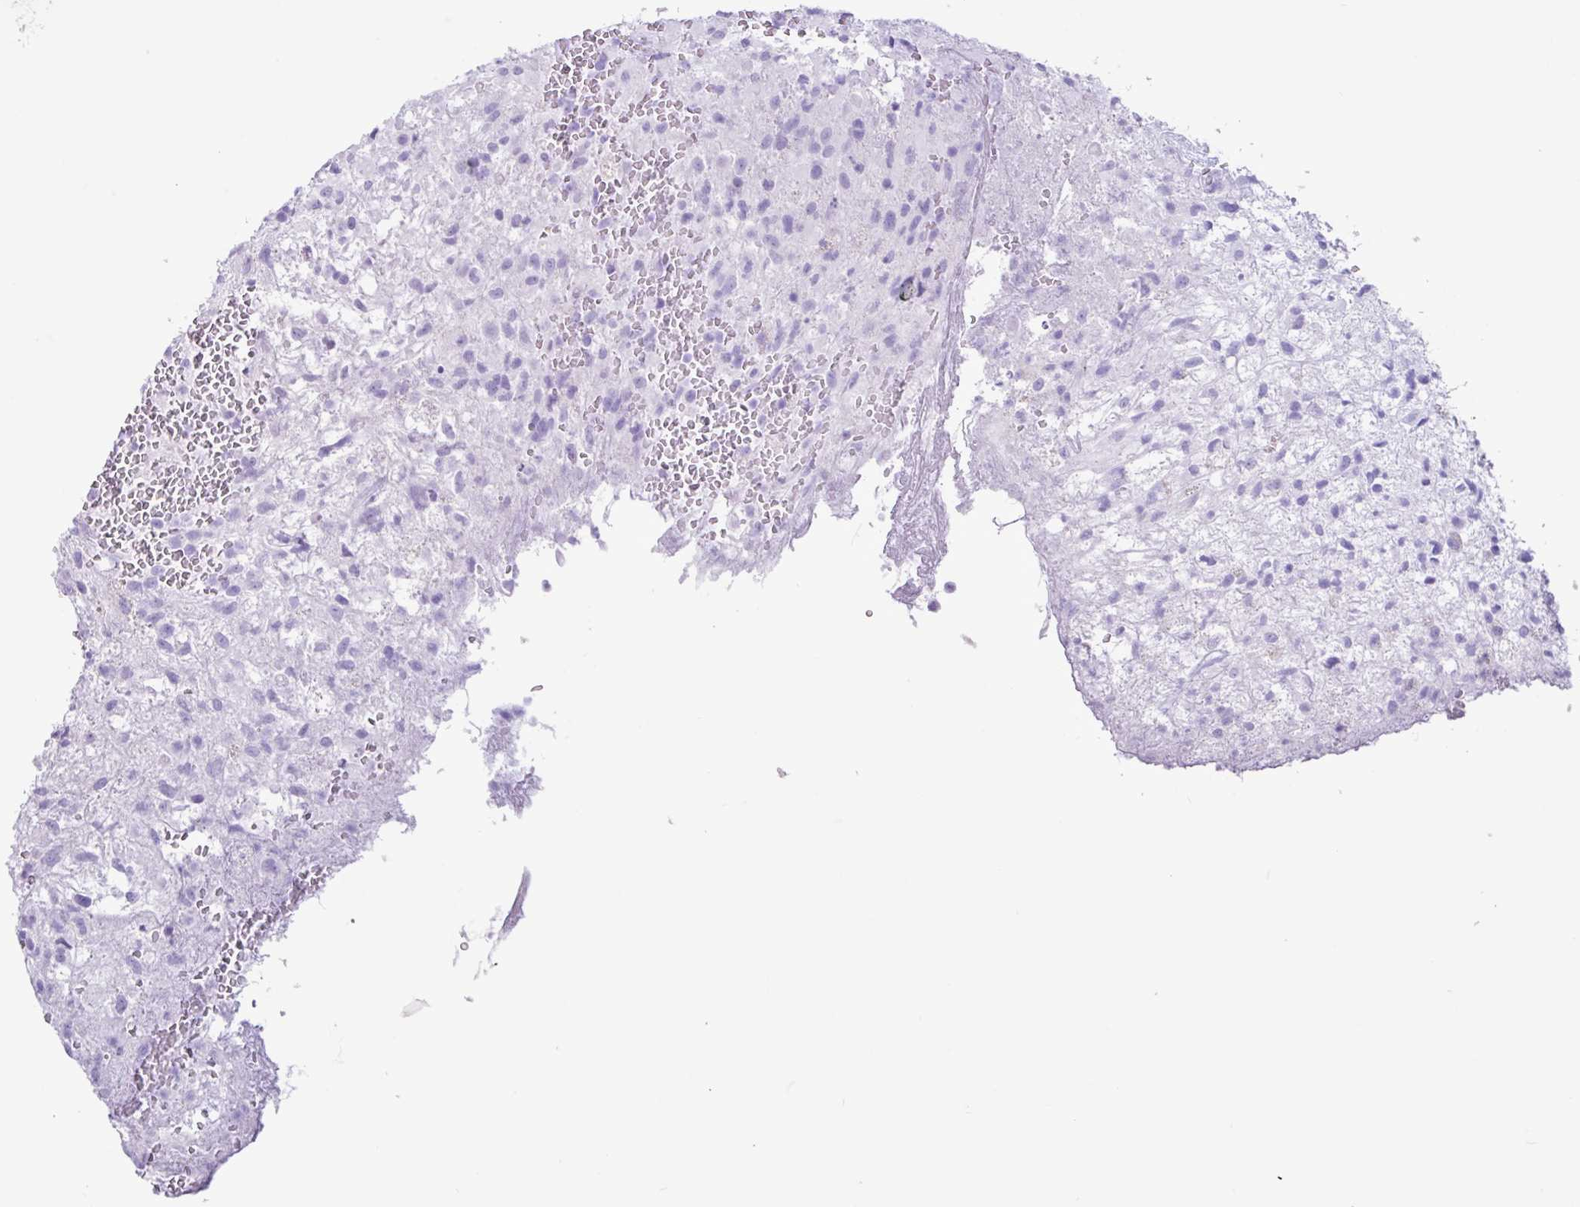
{"staining": {"intensity": "negative", "quantity": "none", "location": "none"}, "tissue": "glioma", "cell_type": "Tumor cells", "image_type": "cancer", "snomed": [{"axis": "morphology", "description": "Glioma, malignant, High grade"}, {"axis": "topography", "description": "Brain"}], "caption": "Immunohistochemical staining of human malignant high-grade glioma shows no significant staining in tumor cells. (Stains: DAB (3,3'-diaminobenzidine) immunohistochemistry with hematoxylin counter stain, Microscopy: brightfield microscopy at high magnification).", "gene": "CKMT2", "patient": {"sex": "male", "age": 56}}